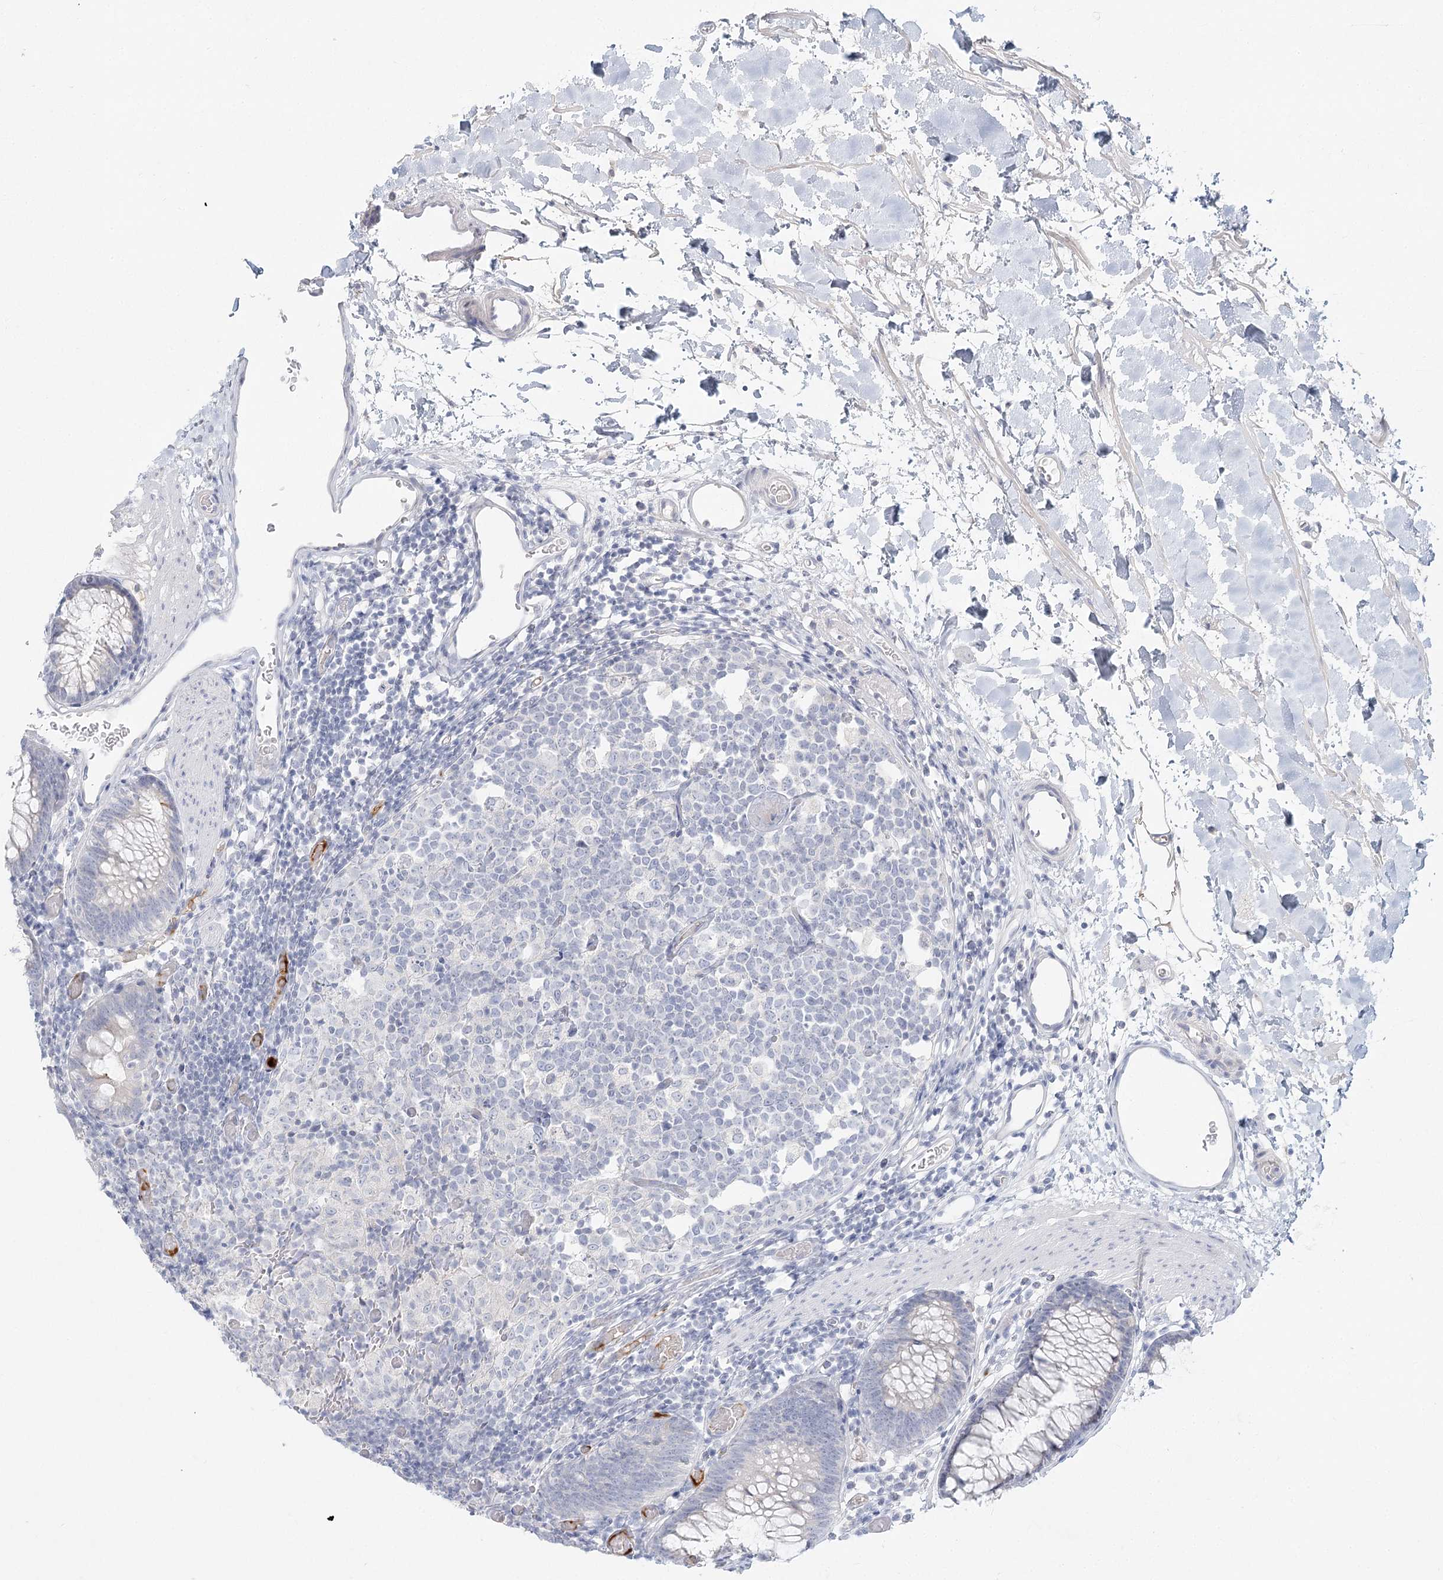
{"staining": {"intensity": "negative", "quantity": "none", "location": "none"}, "tissue": "colon", "cell_type": "Endothelial cells", "image_type": "normal", "snomed": [{"axis": "morphology", "description": "Normal tissue, NOS"}, {"axis": "topography", "description": "Colon"}], "caption": "High power microscopy image of an immunohistochemistry (IHC) micrograph of benign colon, revealing no significant expression in endothelial cells.", "gene": "DMGDH", "patient": {"sex": "male", "age": 14}}